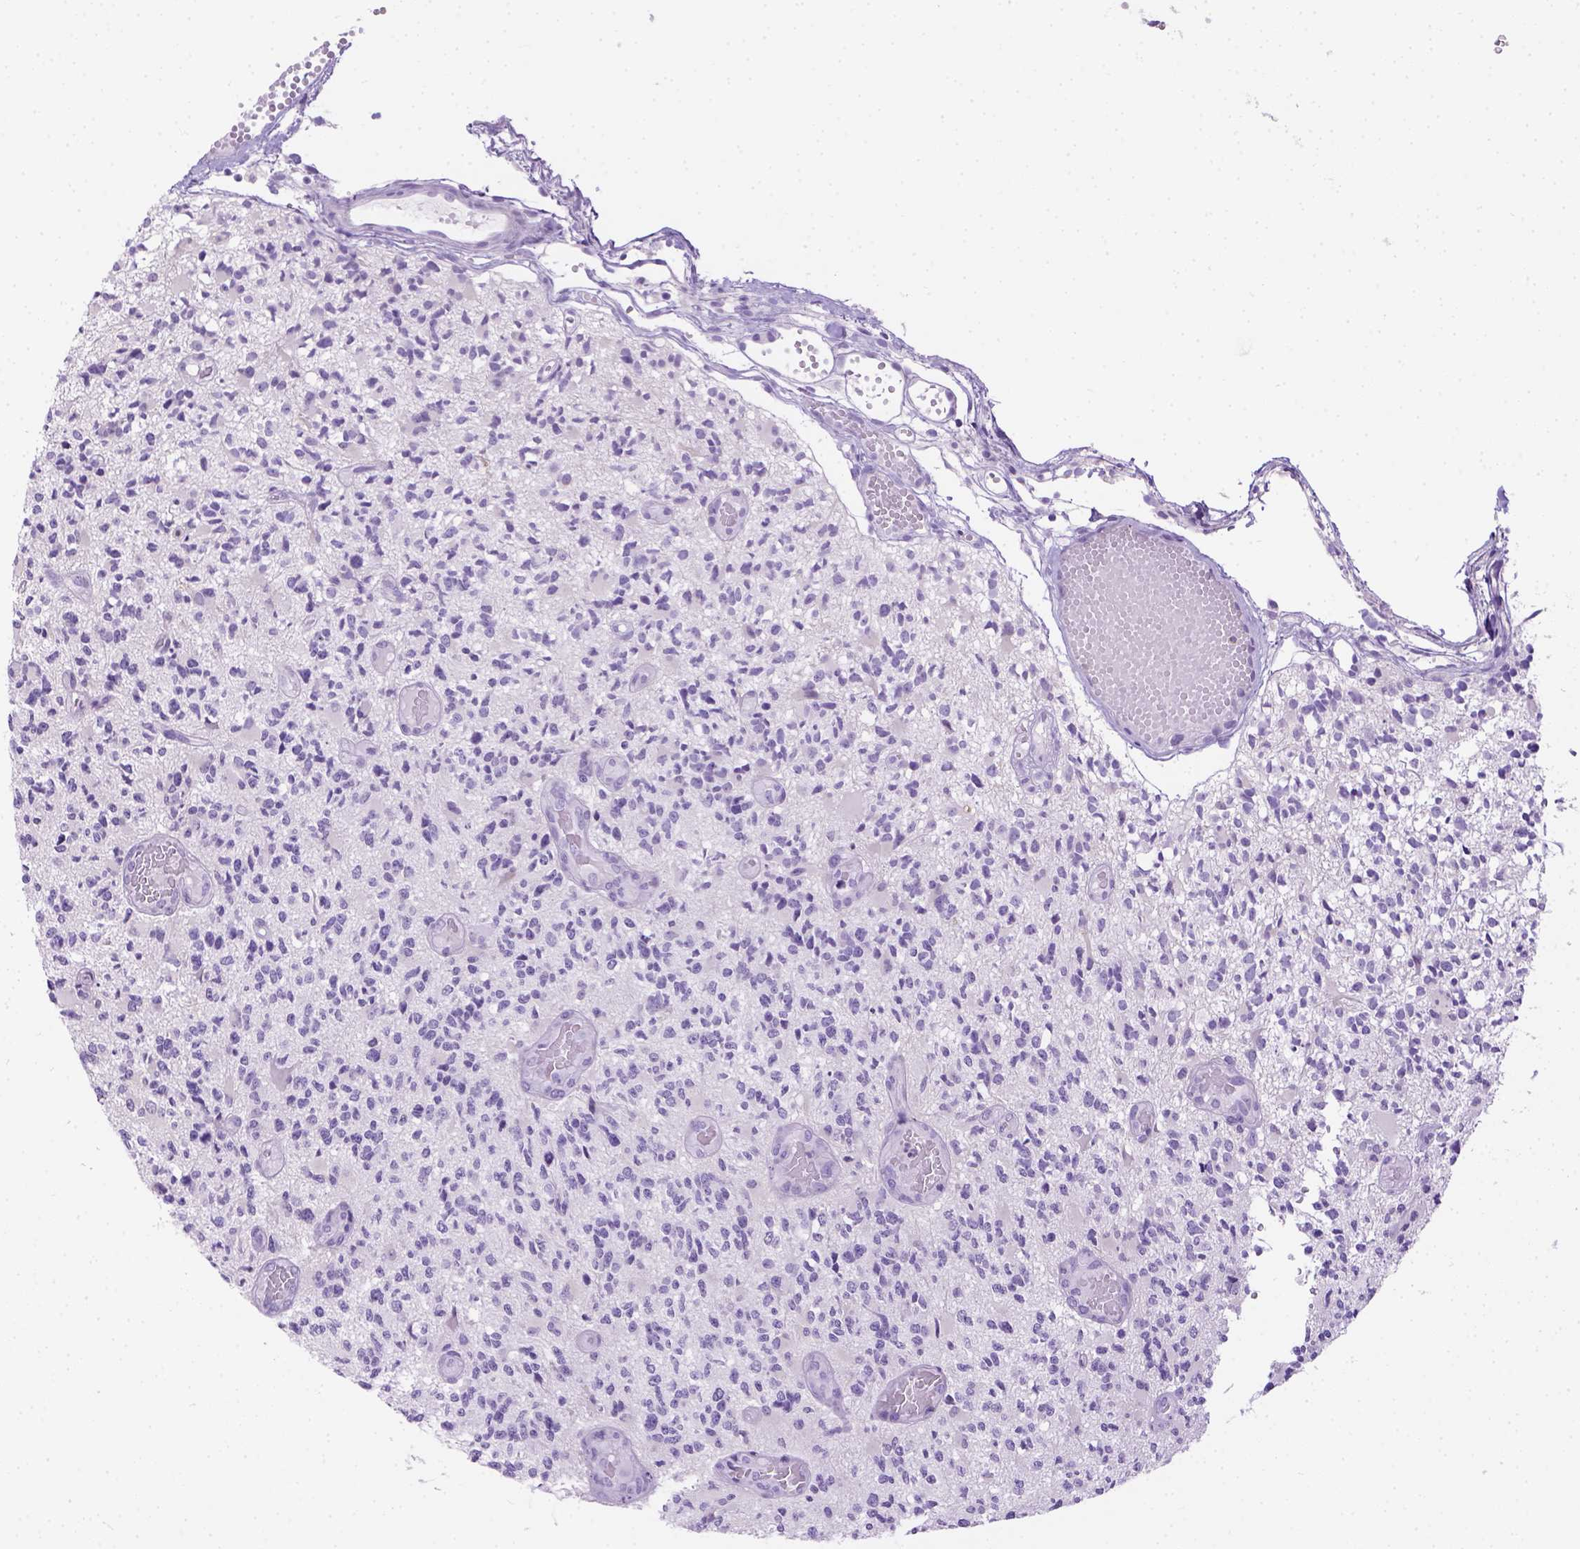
{"staining": {"intensity": "negative", "quantity": "none", "location": "none"}, "tissue": "glioma", "cell_type": "Tumor cells", "image_type": "cancer", "snomed": [{"axis": "morphology", "description": "Glioma, malignant, High grade"}, {"axis": "topography", "description": "Brain"}], "caption": "This is an IHC micrograph of malignant glioma (high-grade). There is no staining in tumor cells.", "gene": "TMEM38A", "patient": {"sex": "female", "age": 63}}